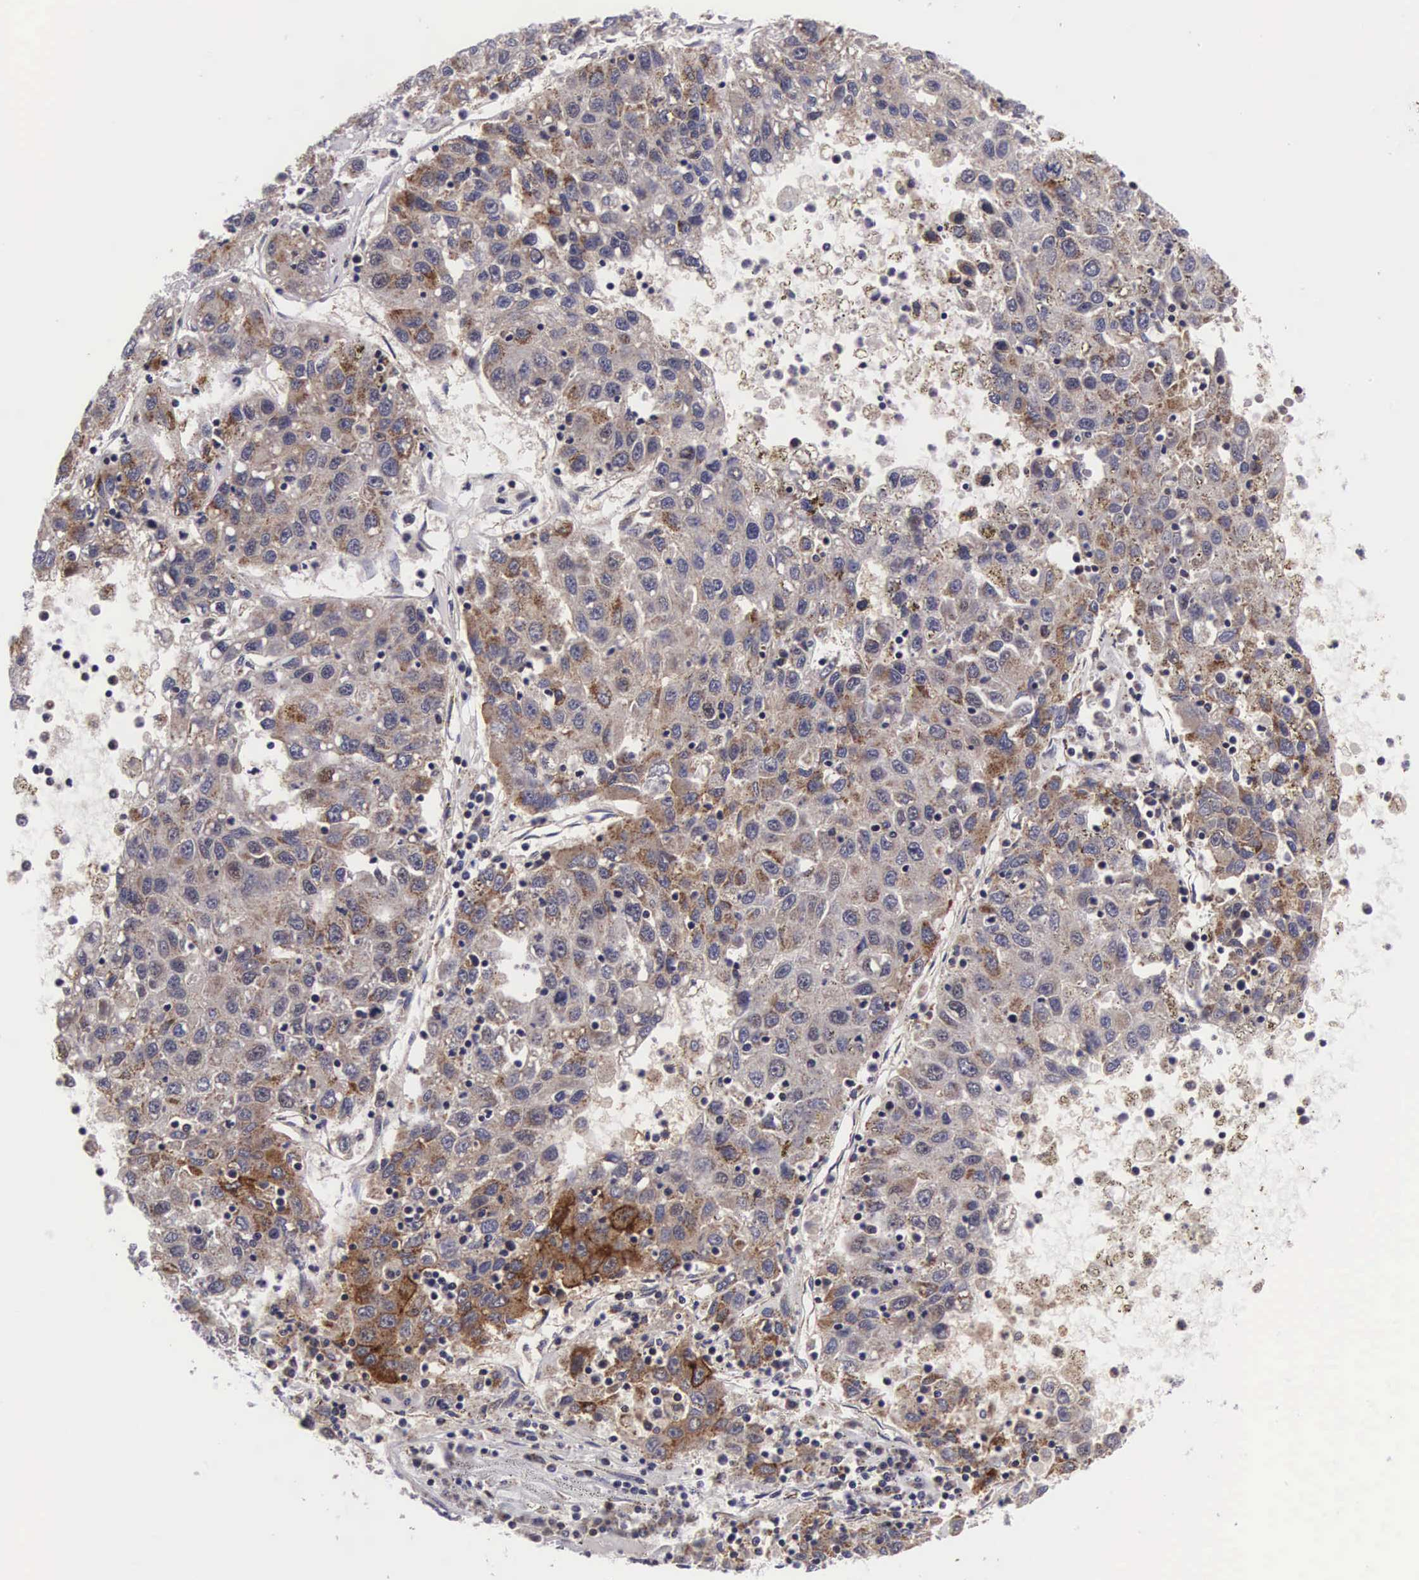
{"staining": {"intensity": "moderate", "quantity": "25%-75%", "location": "cytoplasmic/membranous,nuclear"}, "tissue": "liver cancer", "cell_type": "Tumor cells", "image_type": "cancer", "snomed": [{"axis": "morphology", "description": "Carcinoma, Hepatocellular, NOS"}, {"axis": "topography", "description": "Liver"}], "caption": "Tumor cells display moderate cytoplasmic/membranous and nuclear staining in approximately 25%-75% of cells in liver cancer.", "gene": "EMID1", "patient": {"sex": "male", "age": 49}}